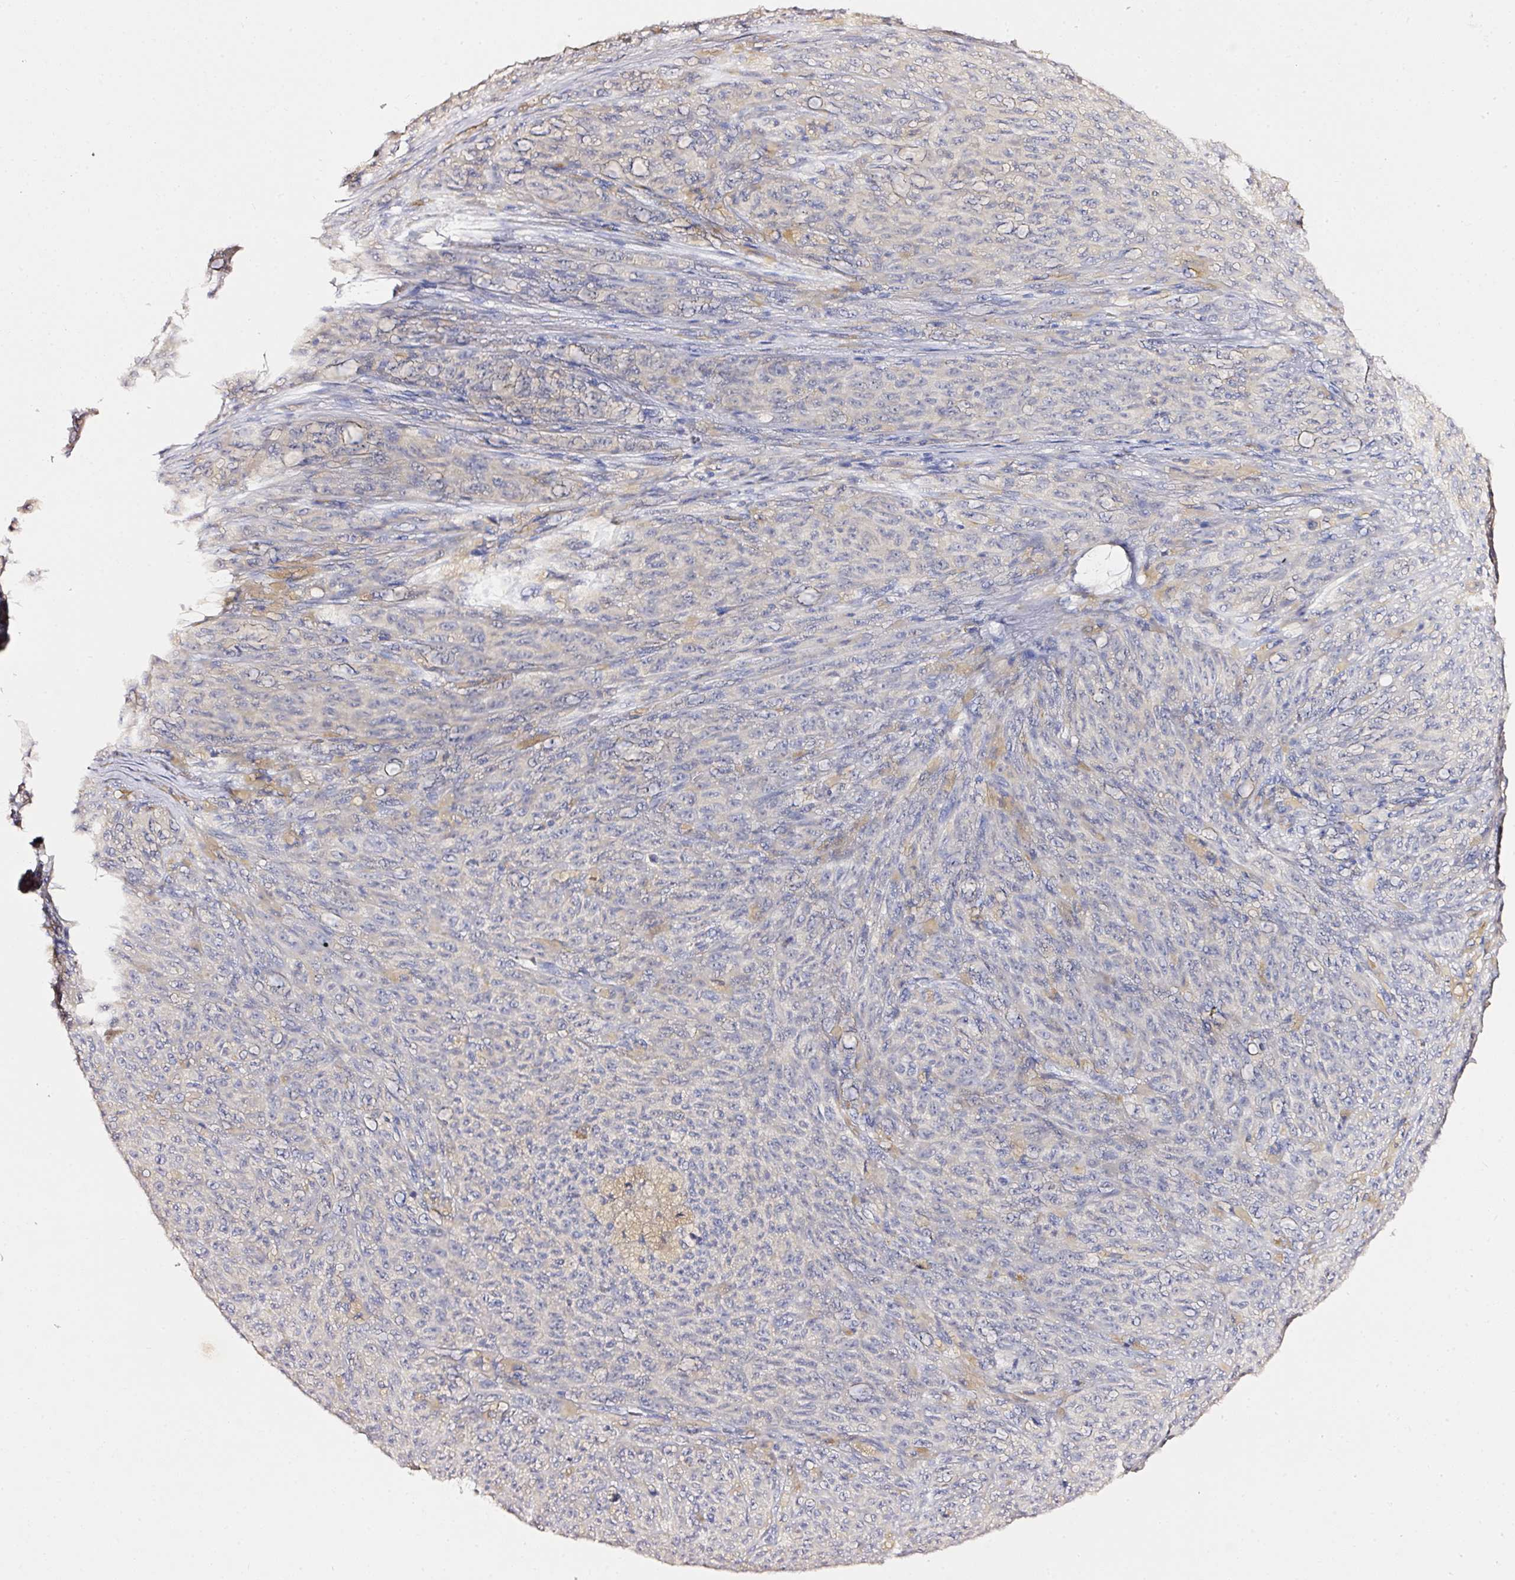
{"staining": {"intensity": "negative", "quantity": "none", "location": "none"}, "tissue": "melanoma", "cell_type": "Tumor cells", "image_type": "cancer", "snomed": [{"axis": "morphology", "description": "Malignant melanoma, NOS"}, {"axis": "topography", "description": "Skin"}], "caption": "An IHC micrograph of malignant melanoma is shown. There is no staining in tumor cells of malignant melanoma. Nuclei are stained in blue.", "gene": "PDXDC1", "patient": {"sex": "female", "age": 82}}